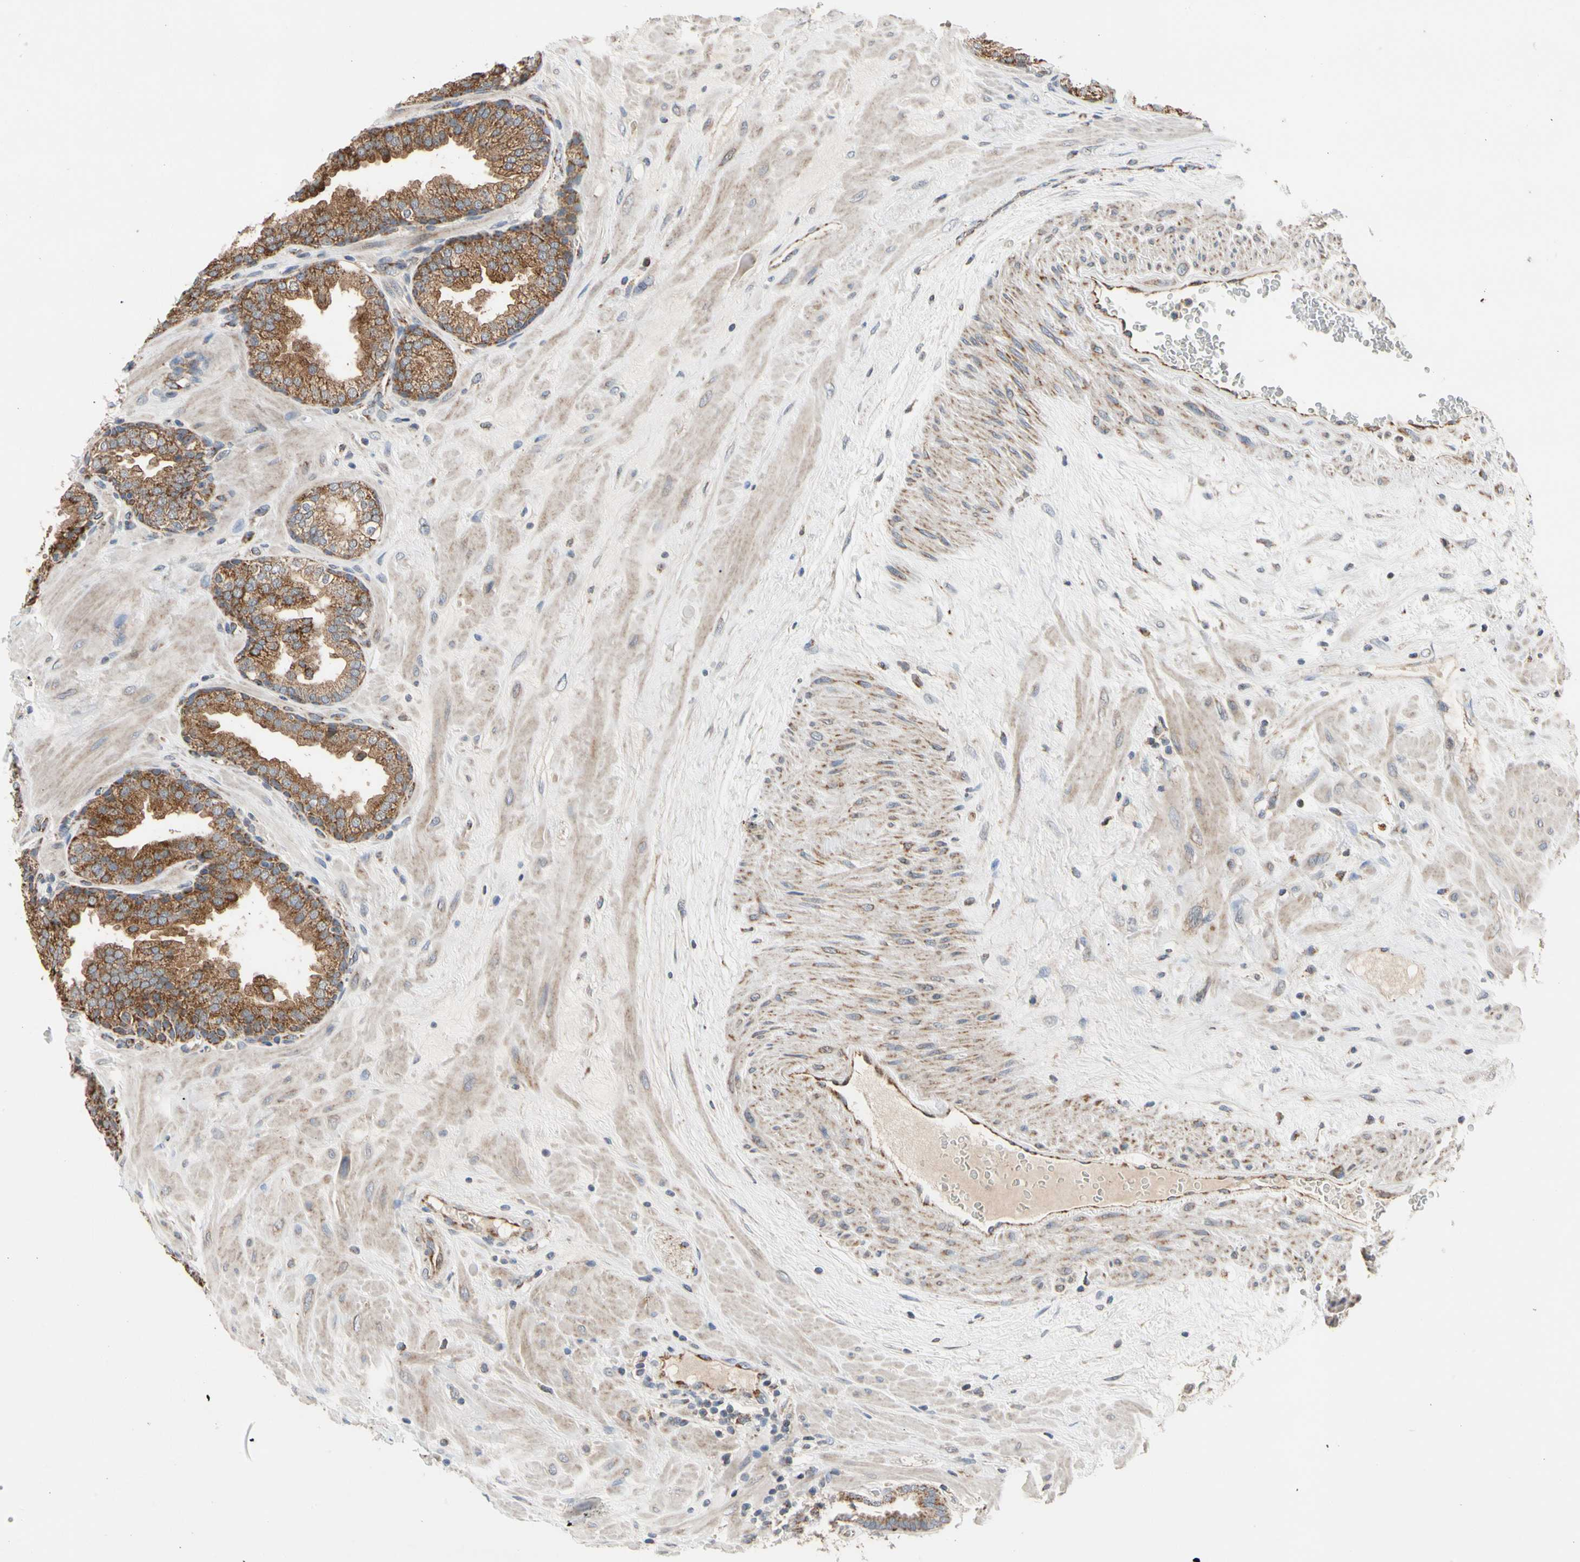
{"staining": {"intensity": "strong", "quantity": "25%-75%", "location": "cytoplasmic/membranous"}, "tissue": "prostate", "cell_type": "Glandular cells", "image_type": "normal", "snomed": [{"axis": "morphology", "description": "Normal tissue, NOS"}, {"axis": "topography", "description": "Prostate"}], "caption": "Glandular cells show high levels of strong cytoplasmic/membranous positivity in approximately 25%-75% of cells in benign prostate. (IHC, brightfield microscopy, high magnification).", "gene": "GPD2", "patient": {"sex": "male", "age": 51}}